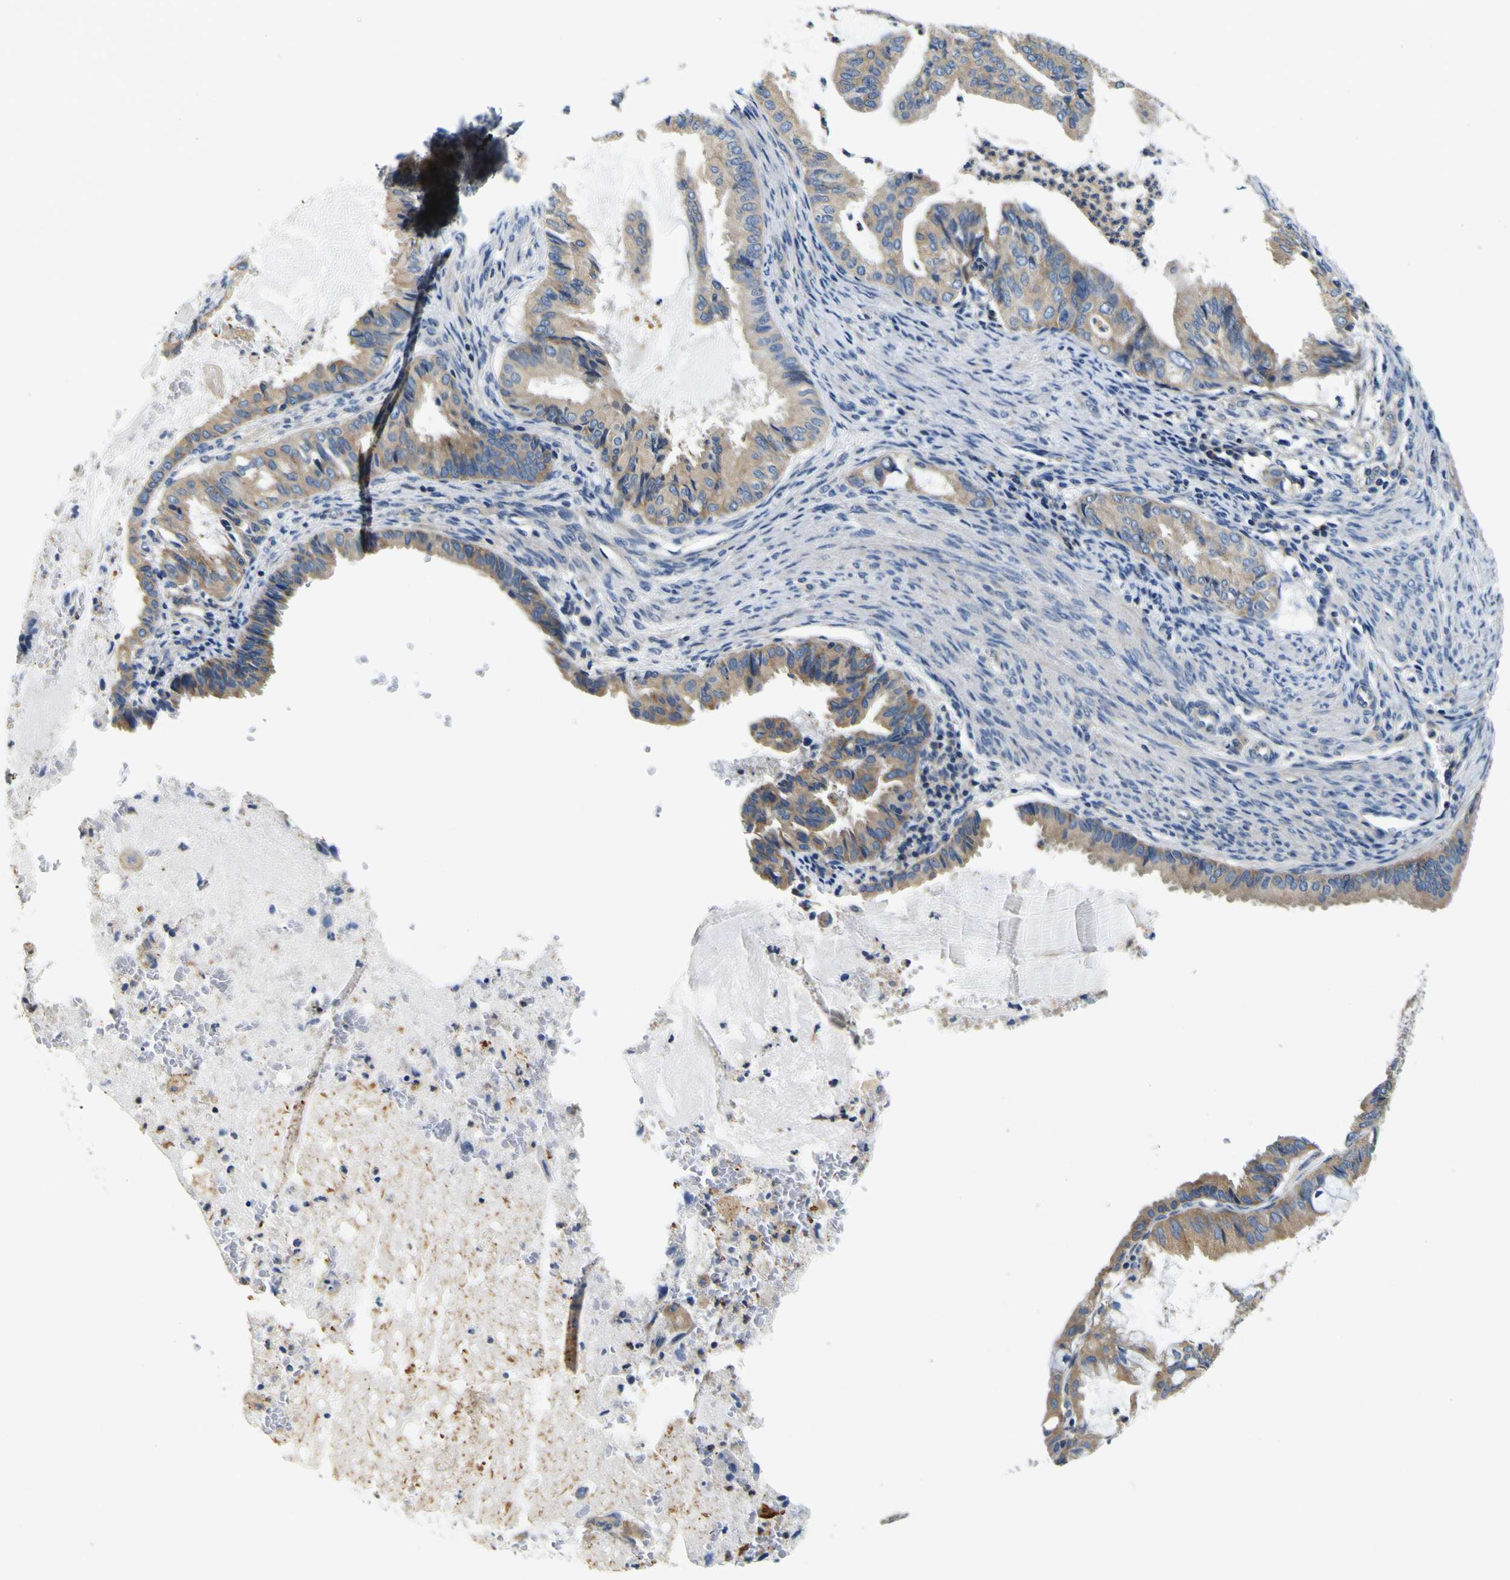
{"staining": {"intensity": "moderate", "quantity": ">75%", "location": "cytoplasmic/membranous"}, "tissue": "endometrial cancer", "cell_type": "Tumor cells", "image_type": "cancer", "snomed": [{"axis": "morphology", "description": "Adenocarcinoma, NOS"}, {"axis": "topography", "description": "Endometrium"}], "caption": "Endometrial cancer (adenocarcinoma) stained with a protein marker displays moderate staining in tumor cells.", "gene": "CLSTN1", "patient": {"sex": "female", "age": 86}}